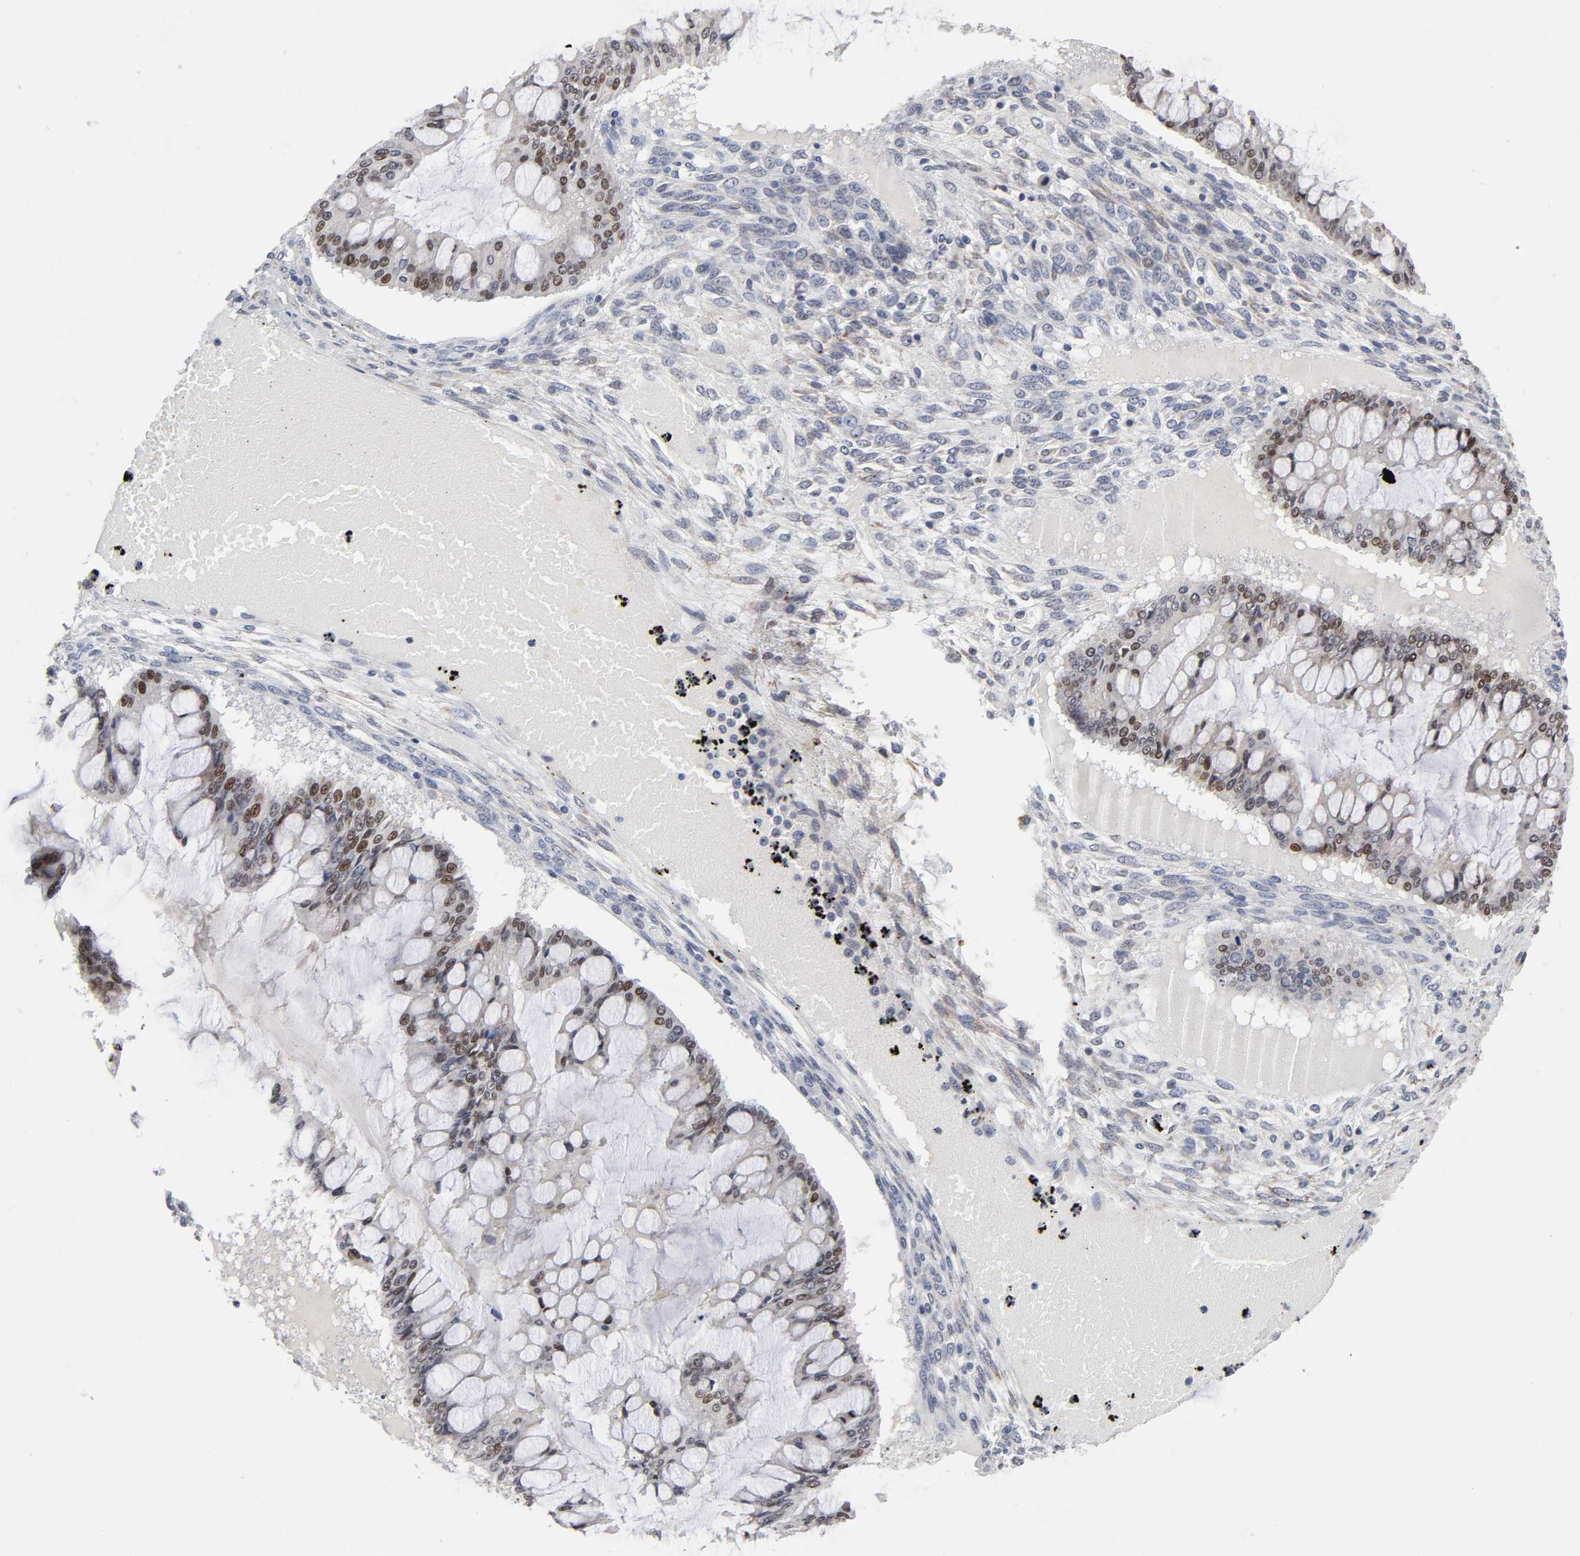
{"staining": {"intensity": "moderate", "quantity": "25%-75%", "location": "nuclear"}, "tissue": "ovarian cancer", "cell_type": "Tumor cells", "image_type": "cancer", "snomed": [{"axis": "morphology", "description": "Cystadenocarcinoma, mucinous, NOS"}, {"axis": "topography", "description": "Ovary"}], "caption": "Protein staining of ovarian mucinous cystadenocarcinoma tissue reveals moderate nuclear staining in approximately 25%-75% of tumor cells.", "gene": "HNF4A", "patient": {"sex": "female", "age": 73}}